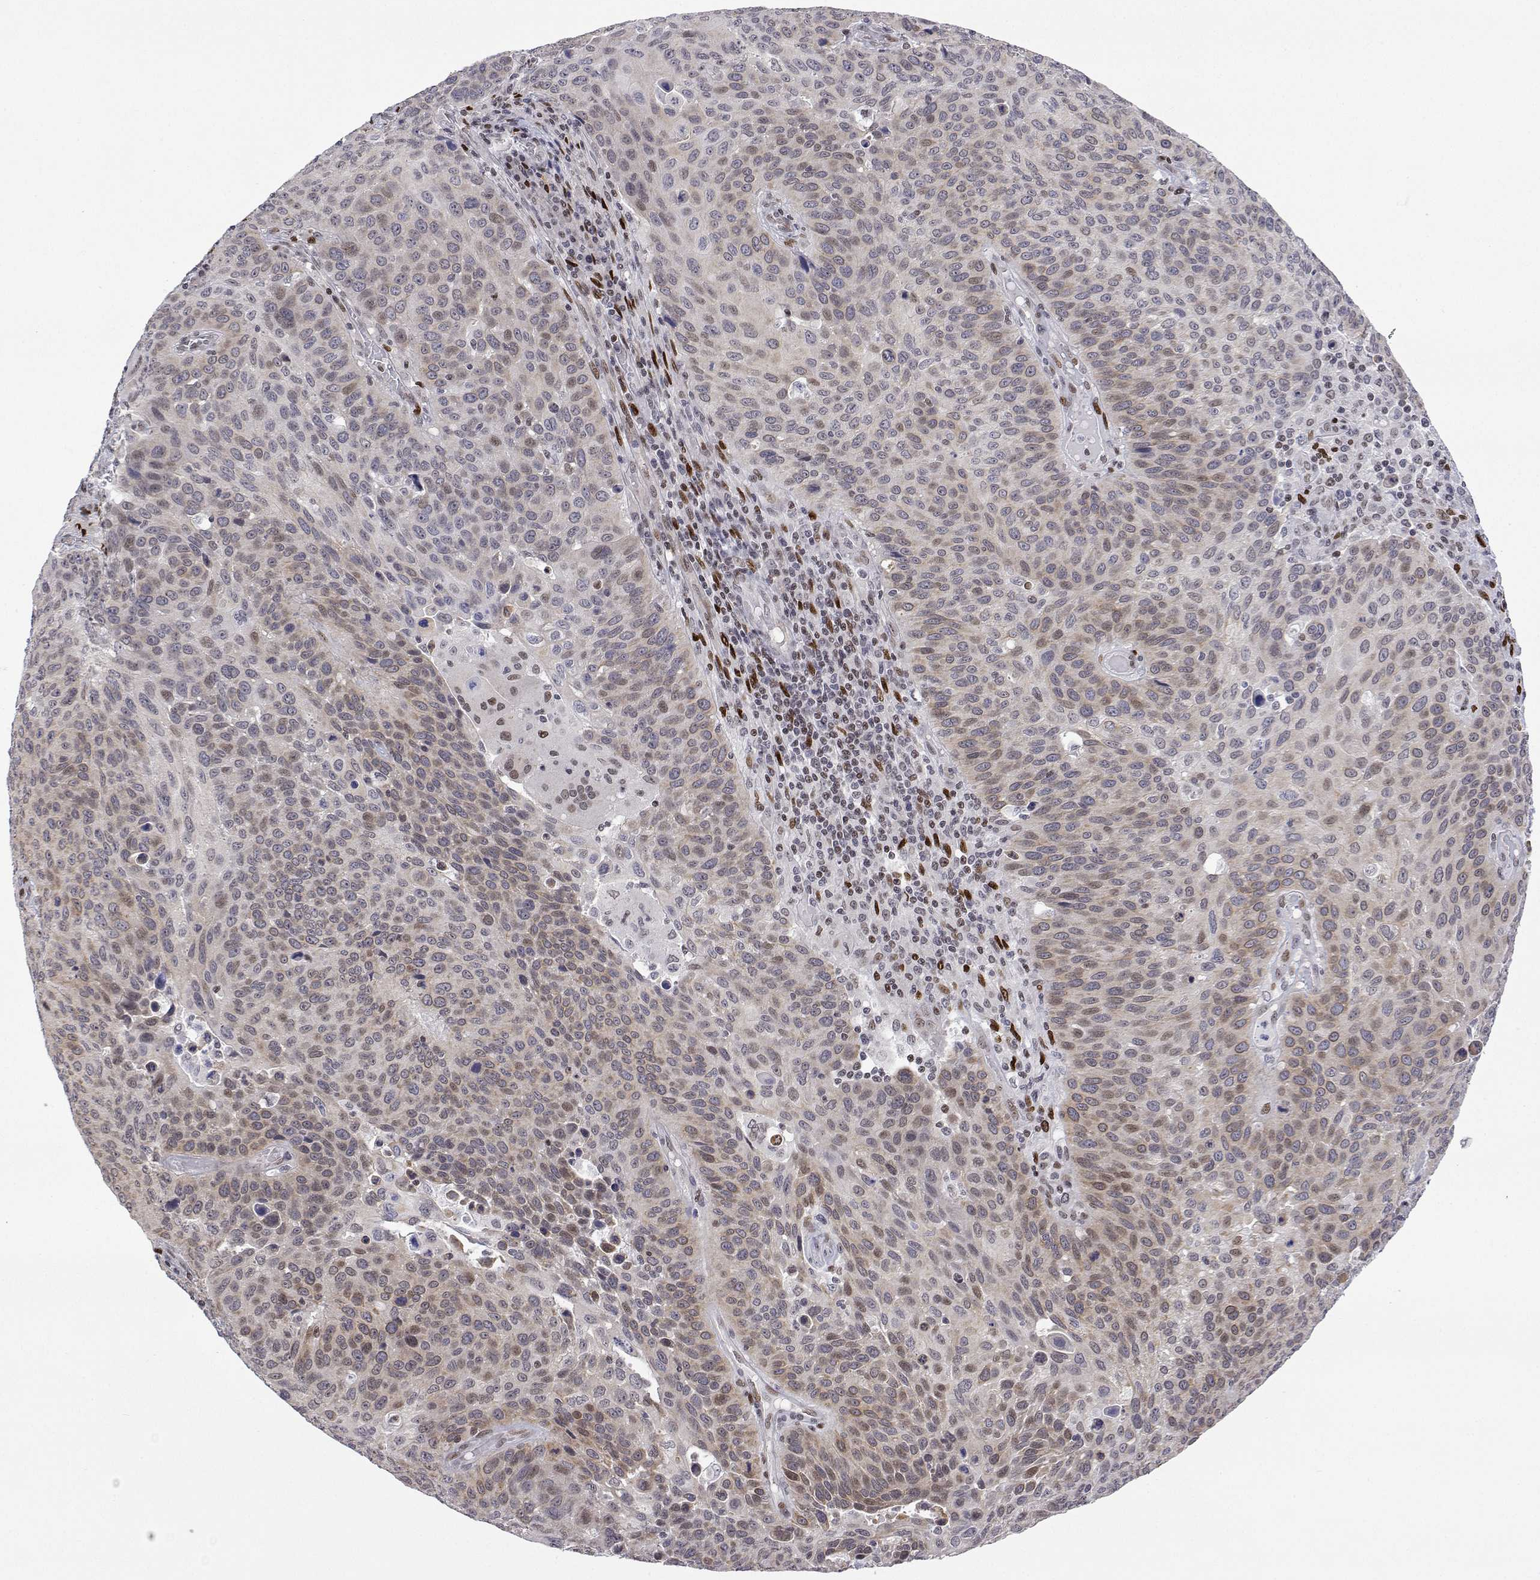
{"staining": {"intensity": "moderate", "quantity": "<25%", "location": "nuclear"}, "tissue": "lung cancer", "cell_type": "Tumor cells", "image_type": "cancer", "snomed": [{"axis": "morphology", "description": "Squamous cell carcinoma, NOS"}, {"axis": "topography", "description": "Lung"}], "caption": "Immunohistochemical staining of lung squamous cell carcinoma shows low levels of moderate nuclear staining in about <25% of tumor cells.", "gene": "XPC", "patient": {"sex": "male", "age": 68}}